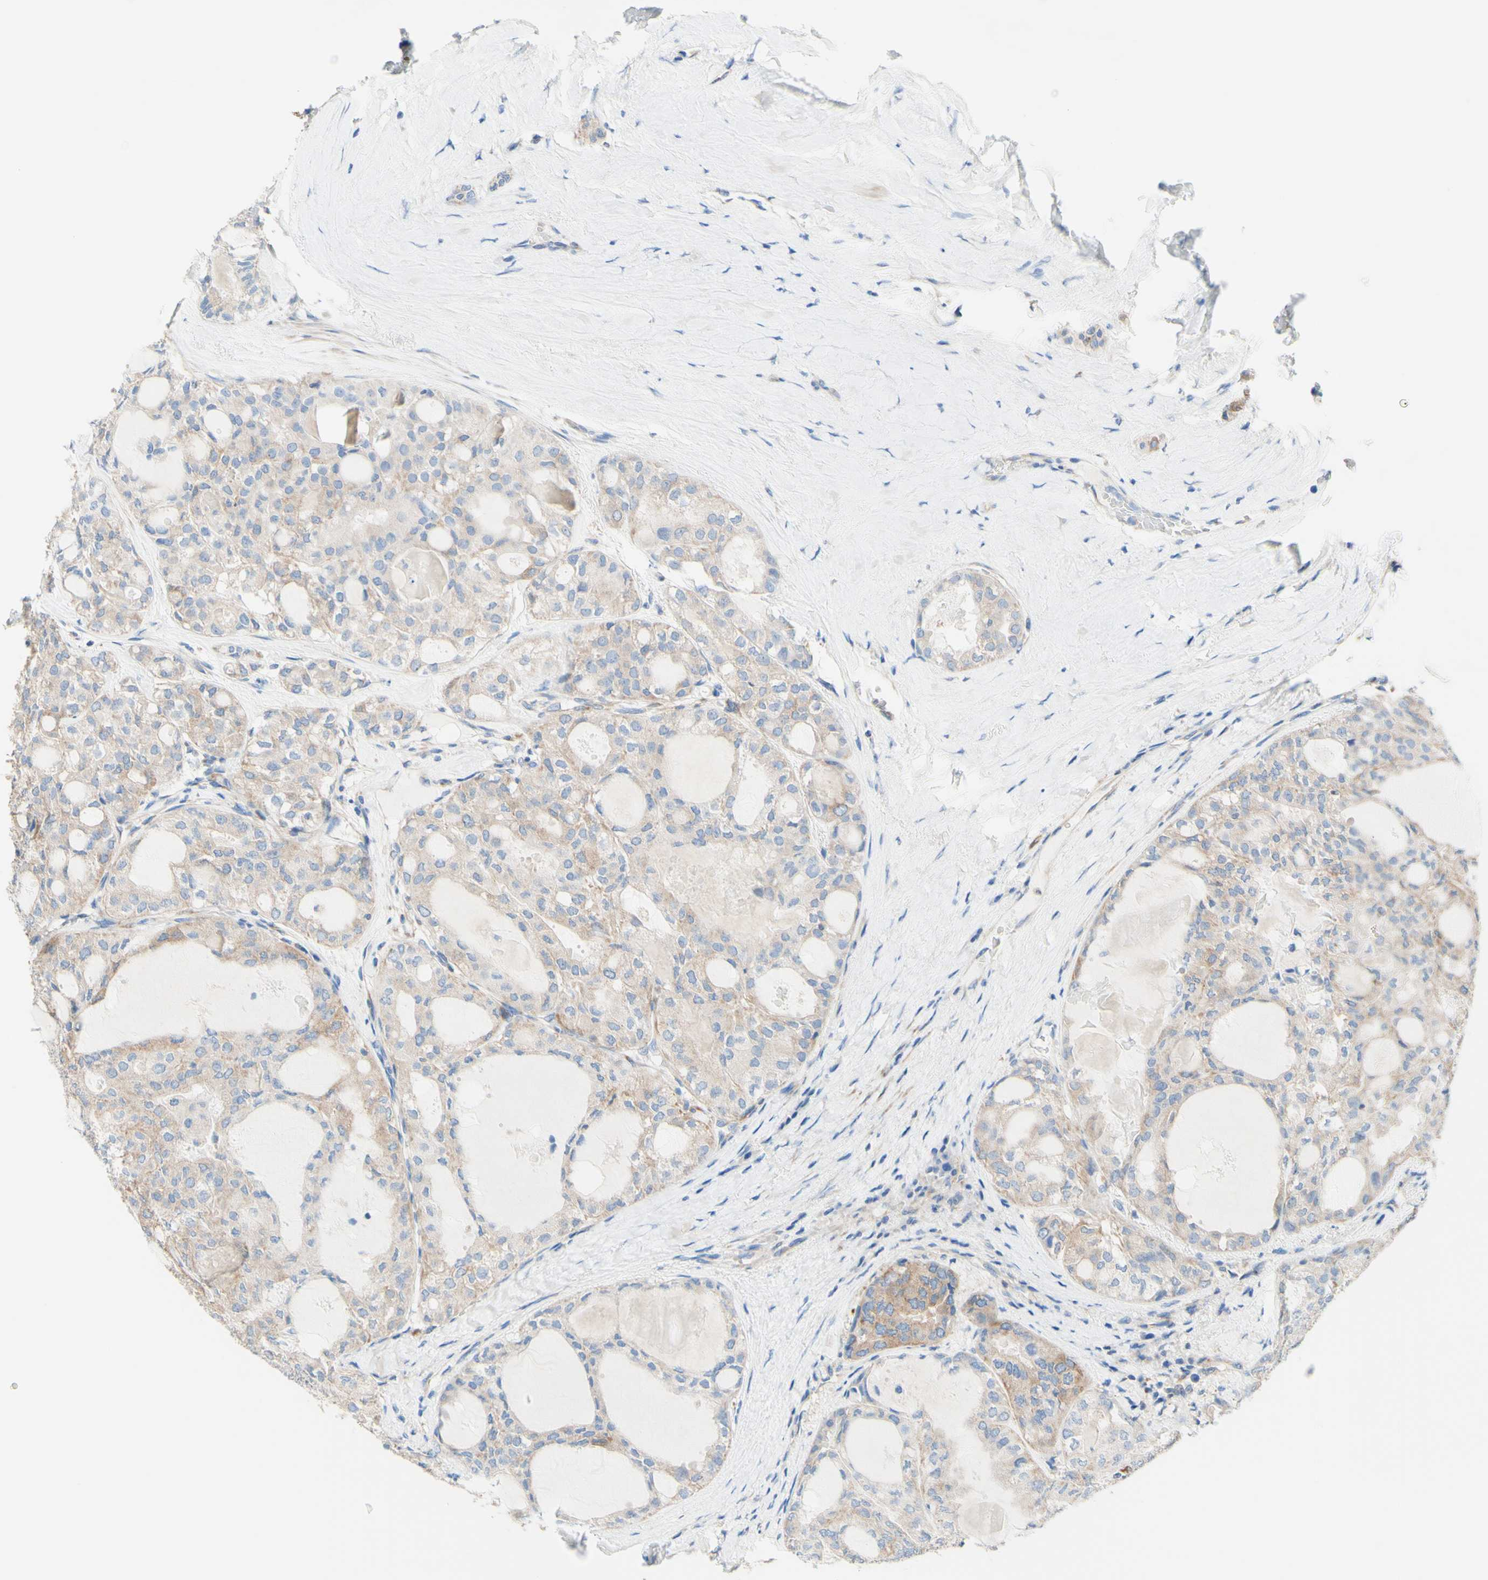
{"staining": {"intensity": "moderate", "quantity": "25%-75%", "location": "cytoplasmic/membranous"}, "tissue": "thyroid cancer", "cell_type": "Tumor cells", "image_type": "cancer", "snomed": [{"axis": "morphology", "description": "Follicular adenoma carcinoma, NOS"}, {"axis": "topography", "description": "Thyroid gland"}], "caption": "Immunohistochemistry histopathology image of thyroid cancer stained for a protein (brown), which displays medium levels of moderate cytoplasmic/membranous positivity in about 25%-75% of tumor cells.", "gene": "RETREG2", "patient": {"sex": "male", "age": 75}}